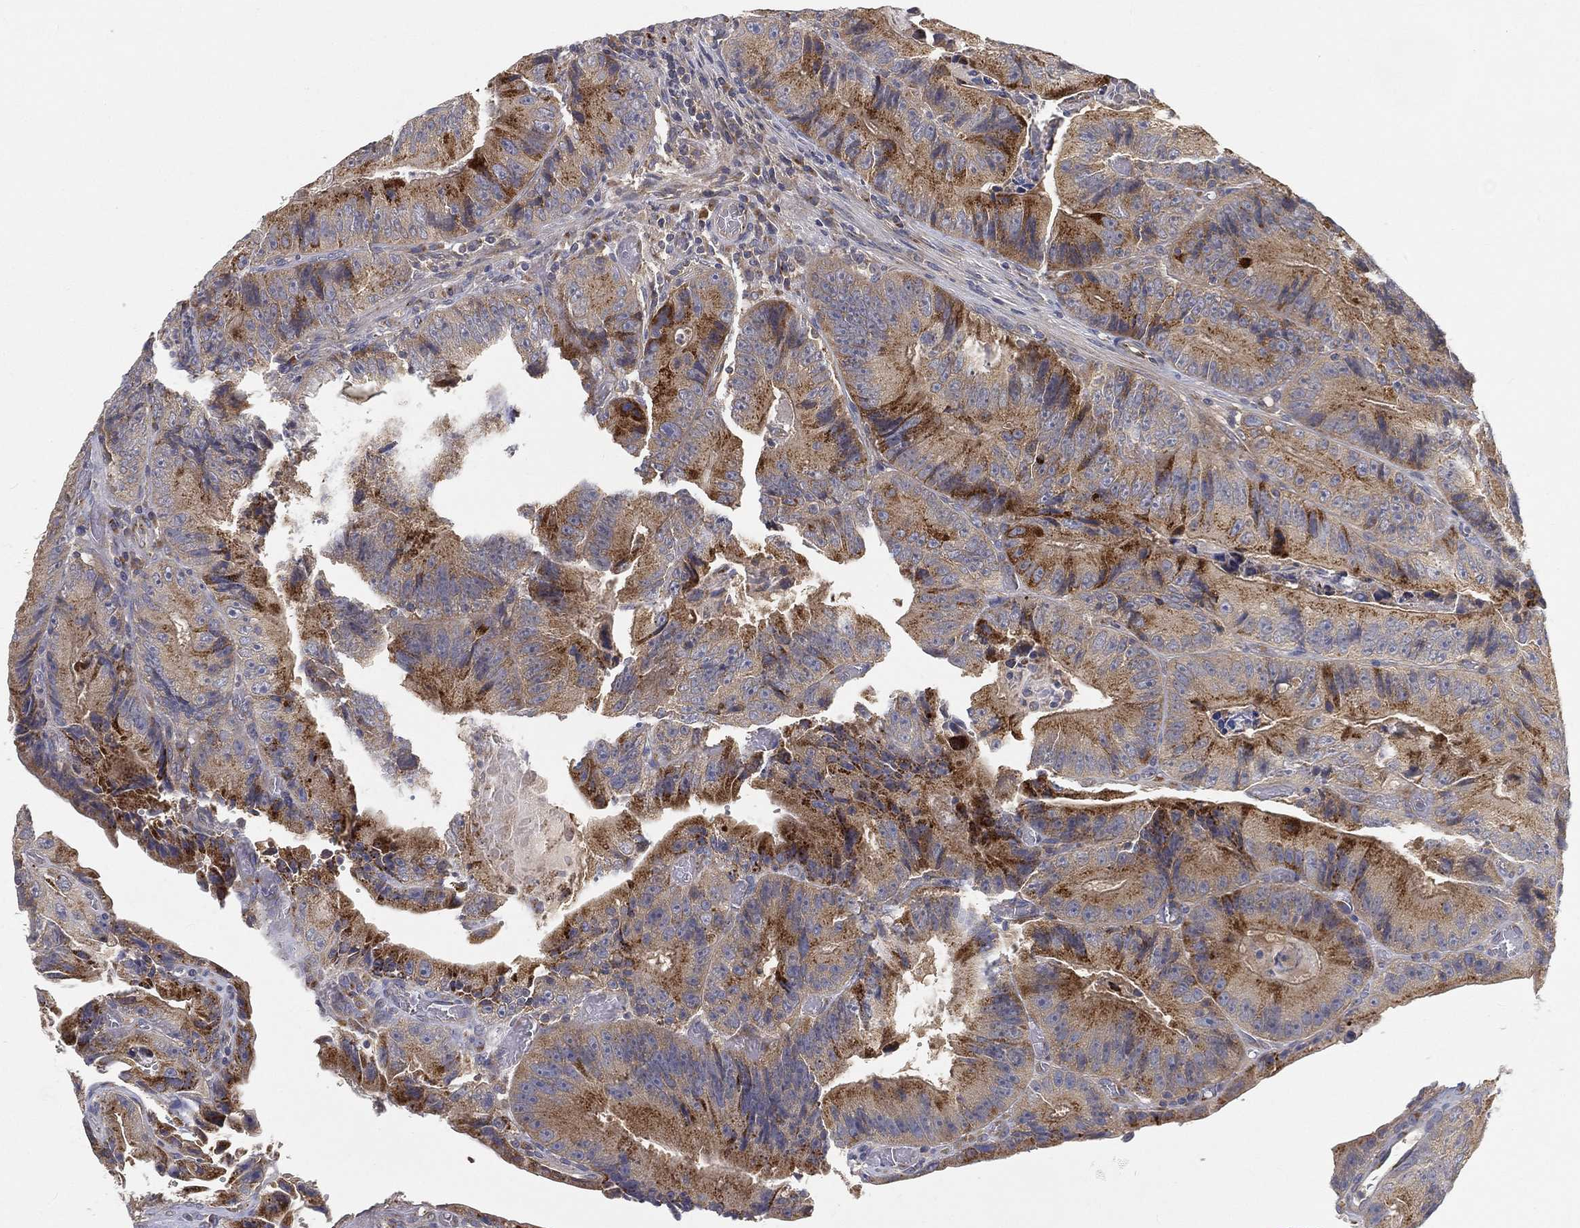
{"staining": {"intensity": "strong", "quantity": "25%-75%", "location": "cytoplasmic/membranous"}, "tissue": "colorectal cancer", "cell_type": "Tumor cells", "image_type": "cancer", "snomed": [{"axis": "morphology", "description": "Adenocarcinoma, NOS"}, {"axis": "topography", "description": "Colon"}], "caption": "This is a micrograph of immunohistochemistry (IHC) staining of colorectal cancer, which shows strong staining in the cytoplasmic/membranous of tumor cells.", "gene": "CTSL", "patient": {"sex": "female", "age": 86}}